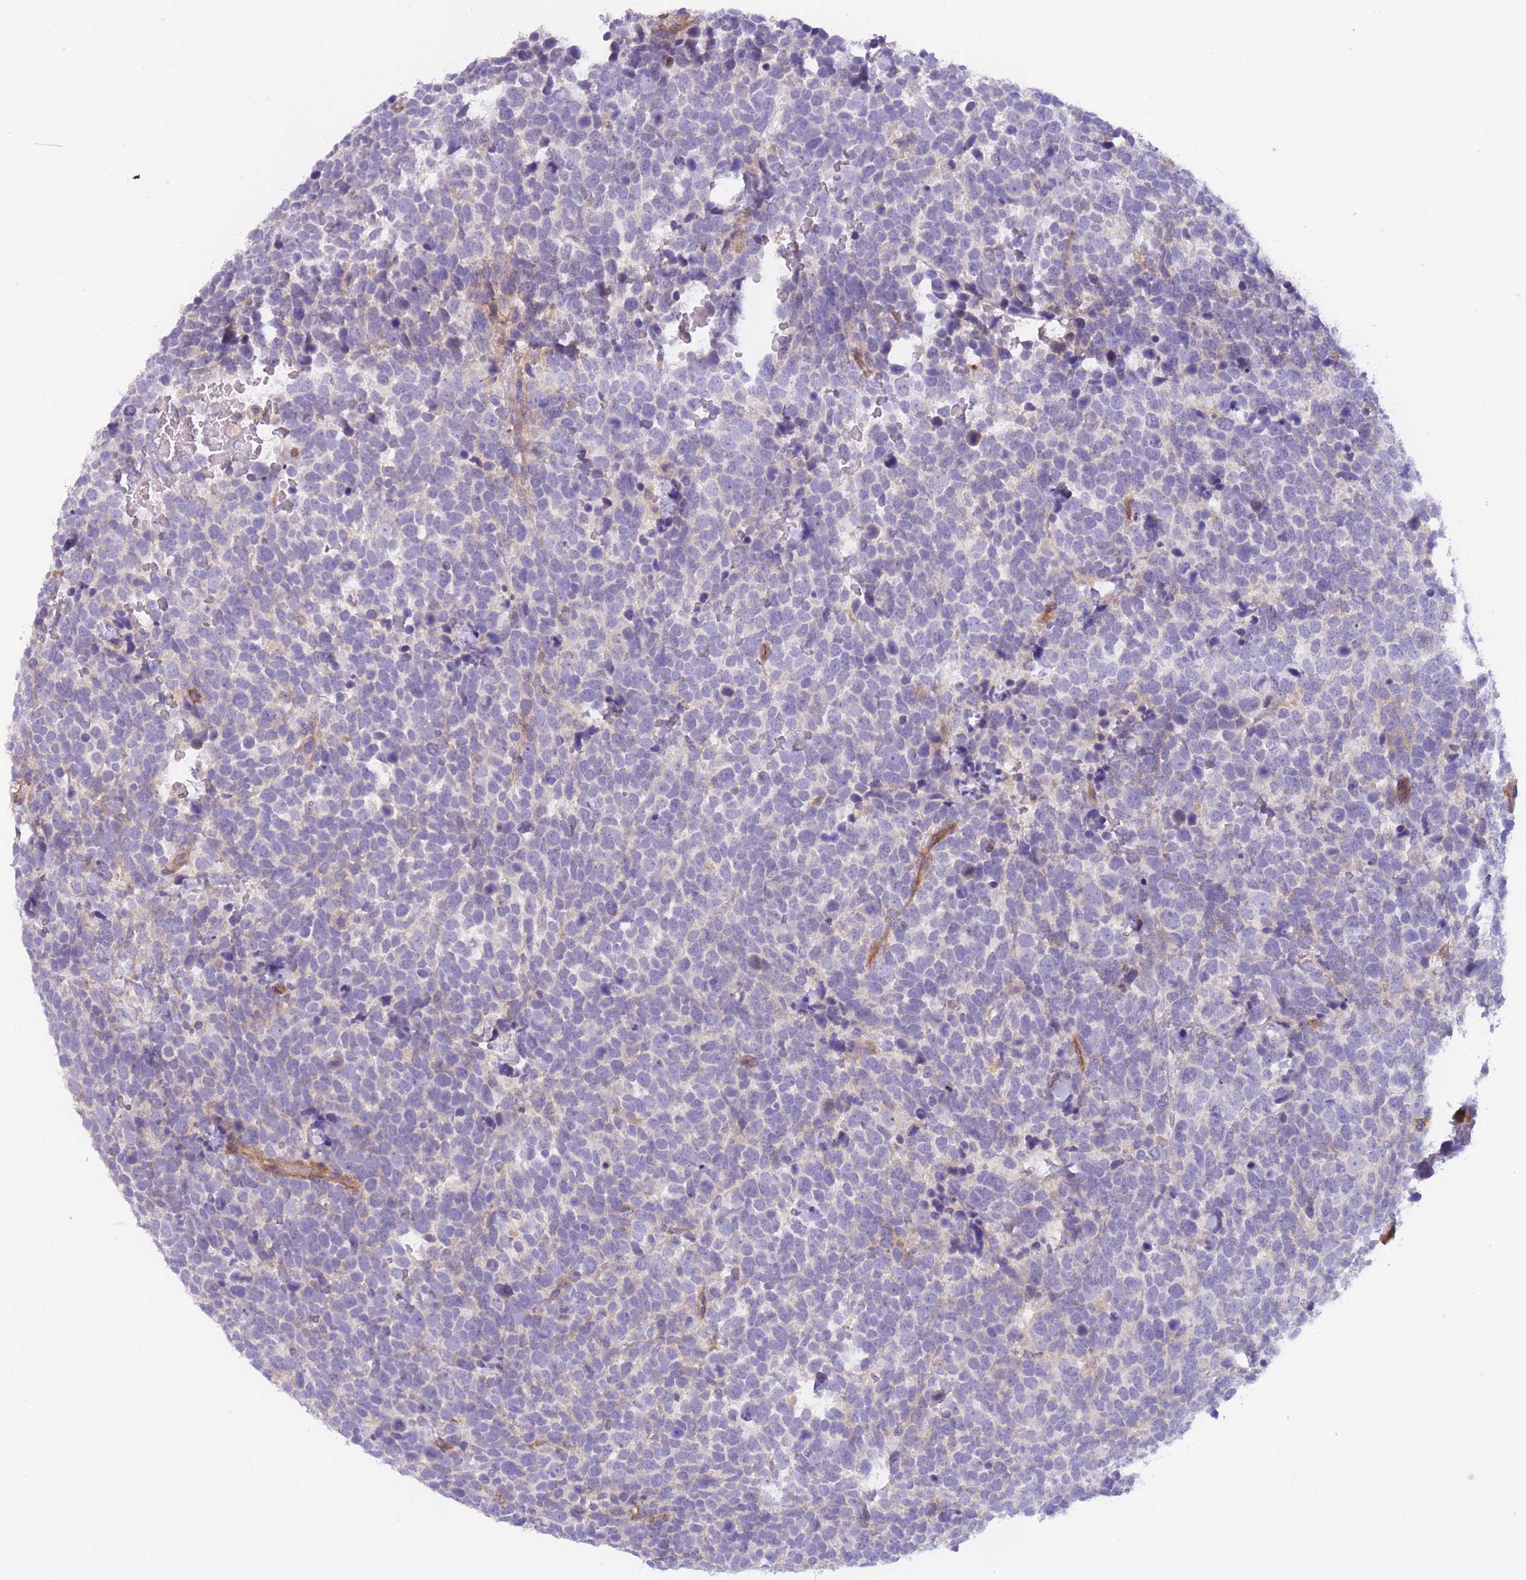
{"staining": {"intensity": "negative", "quantity": "none", "location": "none"}, "tissue": "urothelial cancer", "cell_type": "Tumor cells", "image_type": "cancer", "snomed": [{"axis": "morphology", "description": "Urothelial carcinoma, High grade"}, {"axis": "topography", "description": "Urinary bladder"}], "caption": "IHC image of neoplastic tissue: human urothelial cancer stained with DAB (3,3'-diaminobenzidine) shows no significant protein expression in tumor cells.", "gene": "WDR93", "patient": {"sex": "female", "age": 82}}